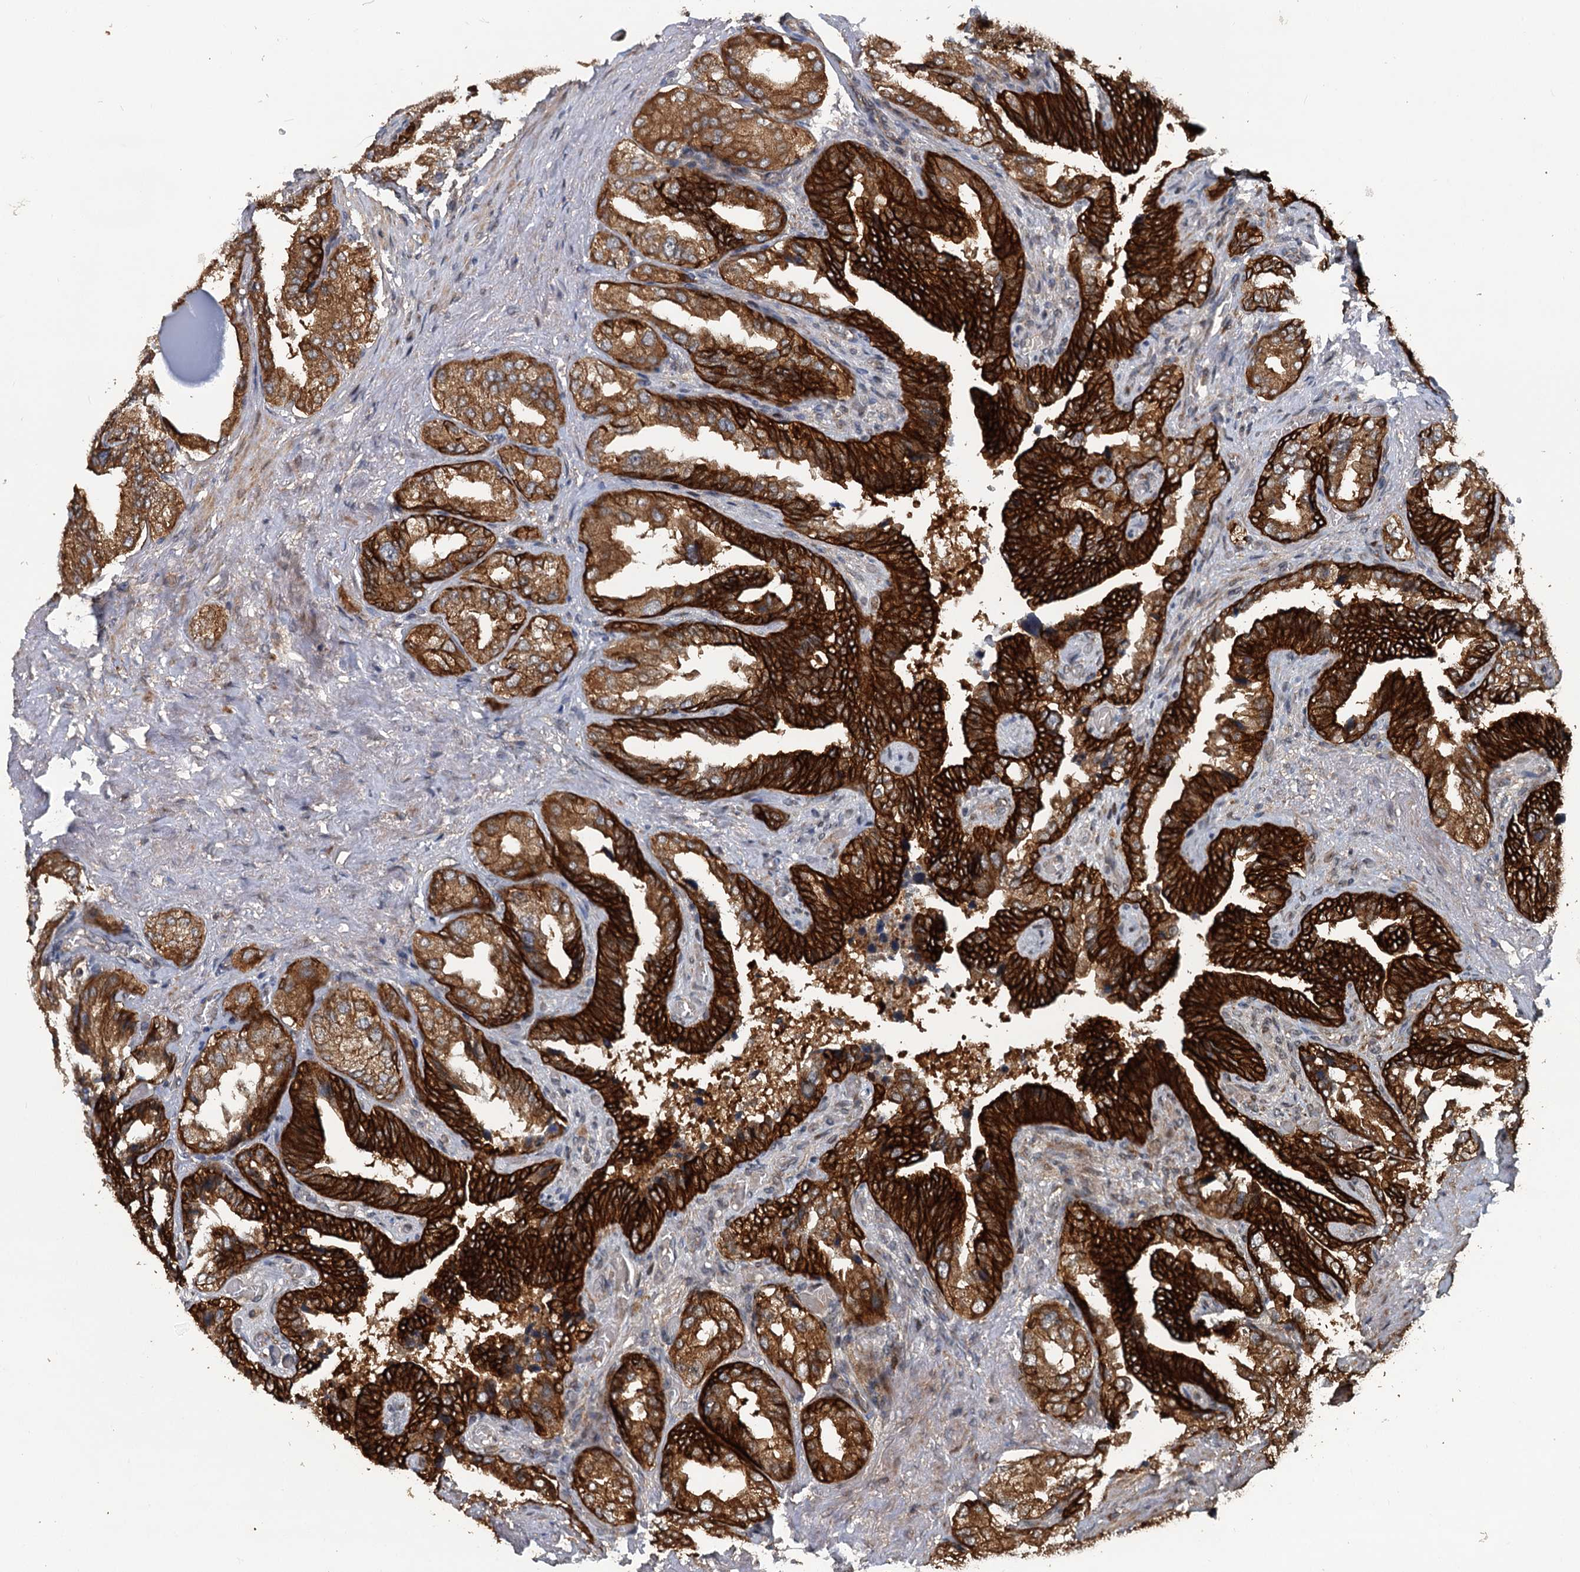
{"staining": {"intensity": "strong", "quantity": ">75%", "location": "cytoplasmic/membranous"}, "tissue": "seminal vesicle", "cell_type": "Glandular cells", "image_type": "normal", "snomed": [{"axis": "morphology", "description": "Normal tissue, NOS"}, {"axis": "topography", "description": "Seminal veicle"}, {"axis": "topography", "description": "Peripheral nerve tissue"}], "caption": "DAB (3,3'-diaminobenzidine) immunohistochemical staining of benign human seminal vesicle exhibits strong cytoplasmic/membranous protein staining in approximately >75% of glandular cells.", "gene": "LRRK2", "patient": {"sex": "male", "age": 63}}